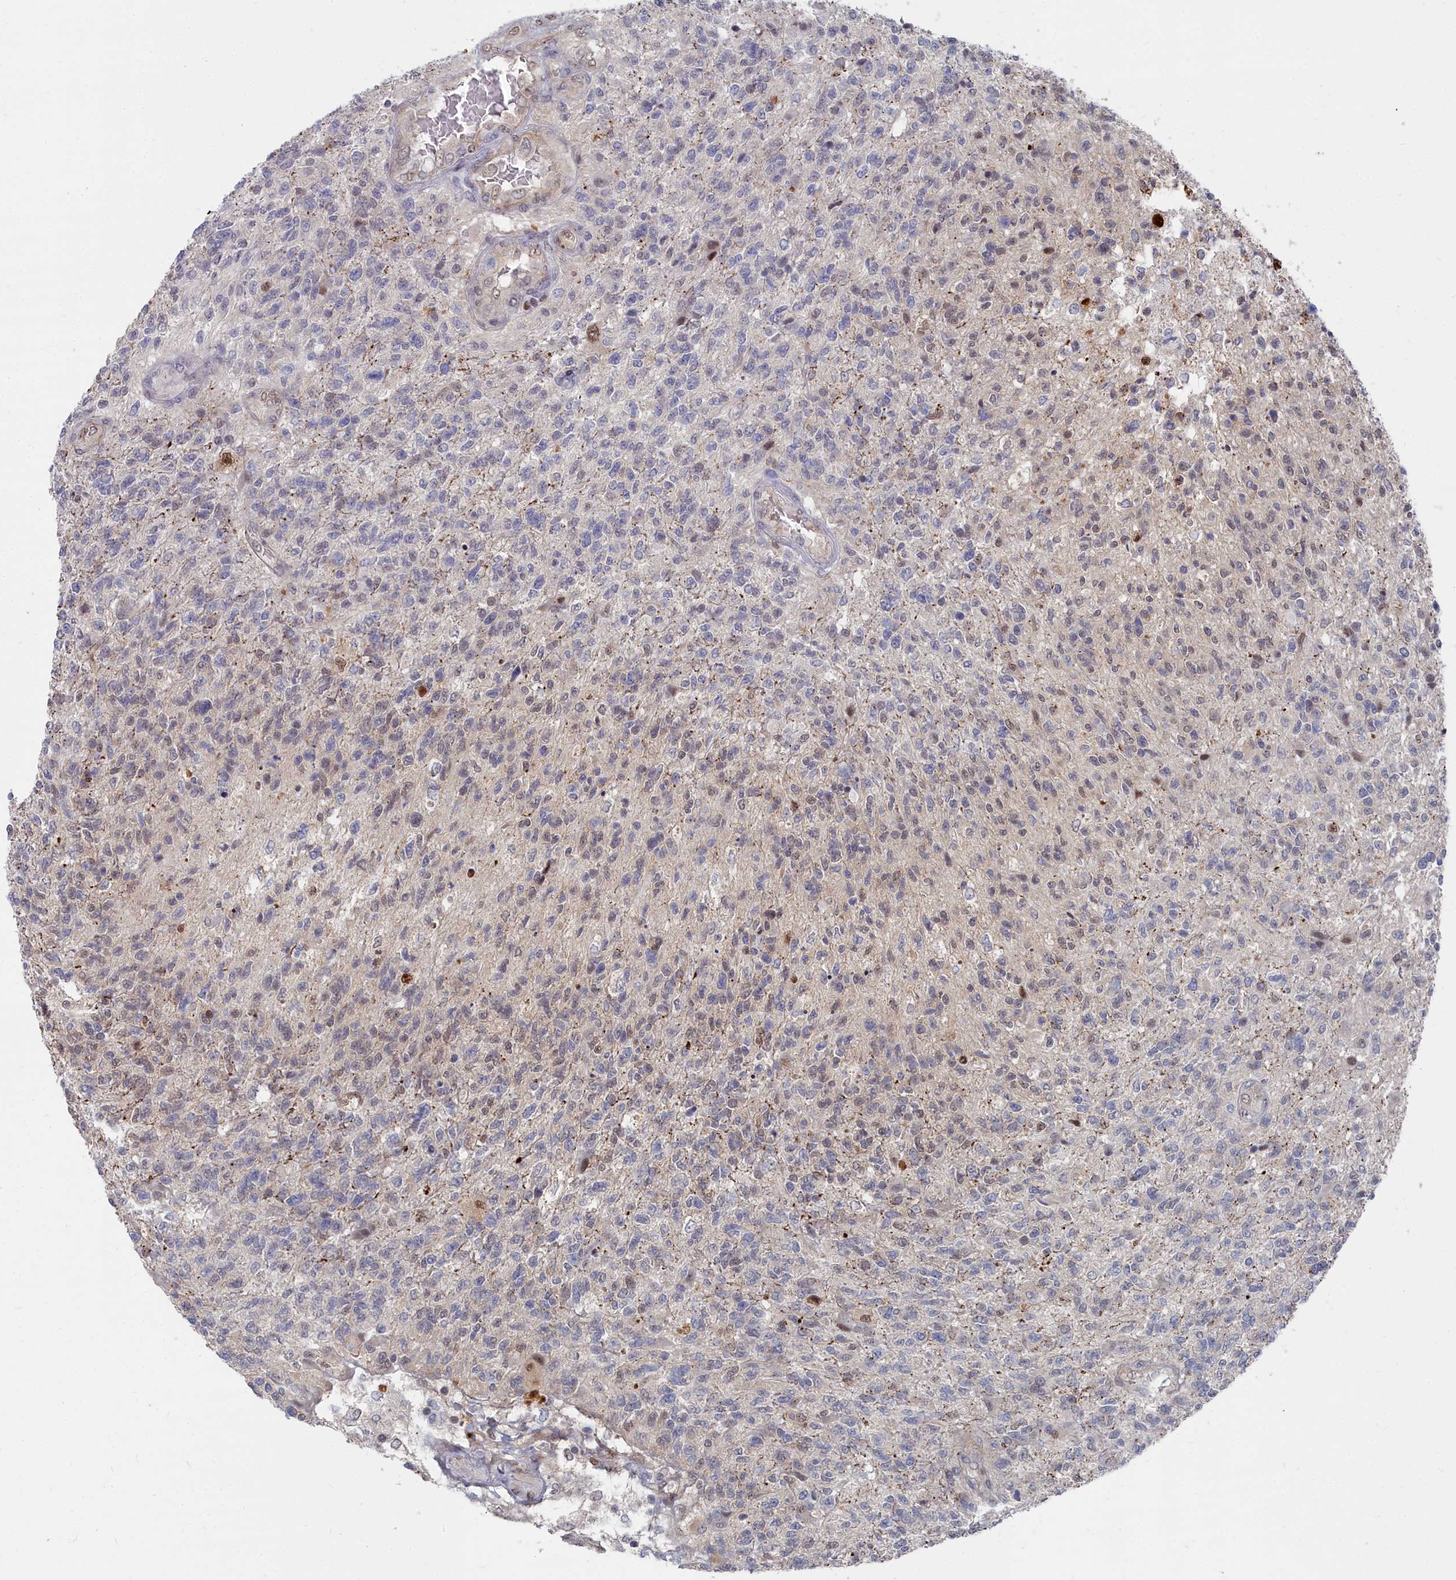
{"staining": {"intensity": "weak", "quantity": "<25%", "location": "nuclear"}, "tissue": "glioma", "cell_type": "Tumor cells", "image_type": "cancer", "snomed": [{"axis": "morphology", "description": "Glioma, malignant, High grade"}, {"axis": "topography", "description": "Brain"}], "caption": "The histopathology image reveals no staining of tumor cells in glioma.", "gene": "RPS27A", "patient": {"sex": "male", "age": 56}}